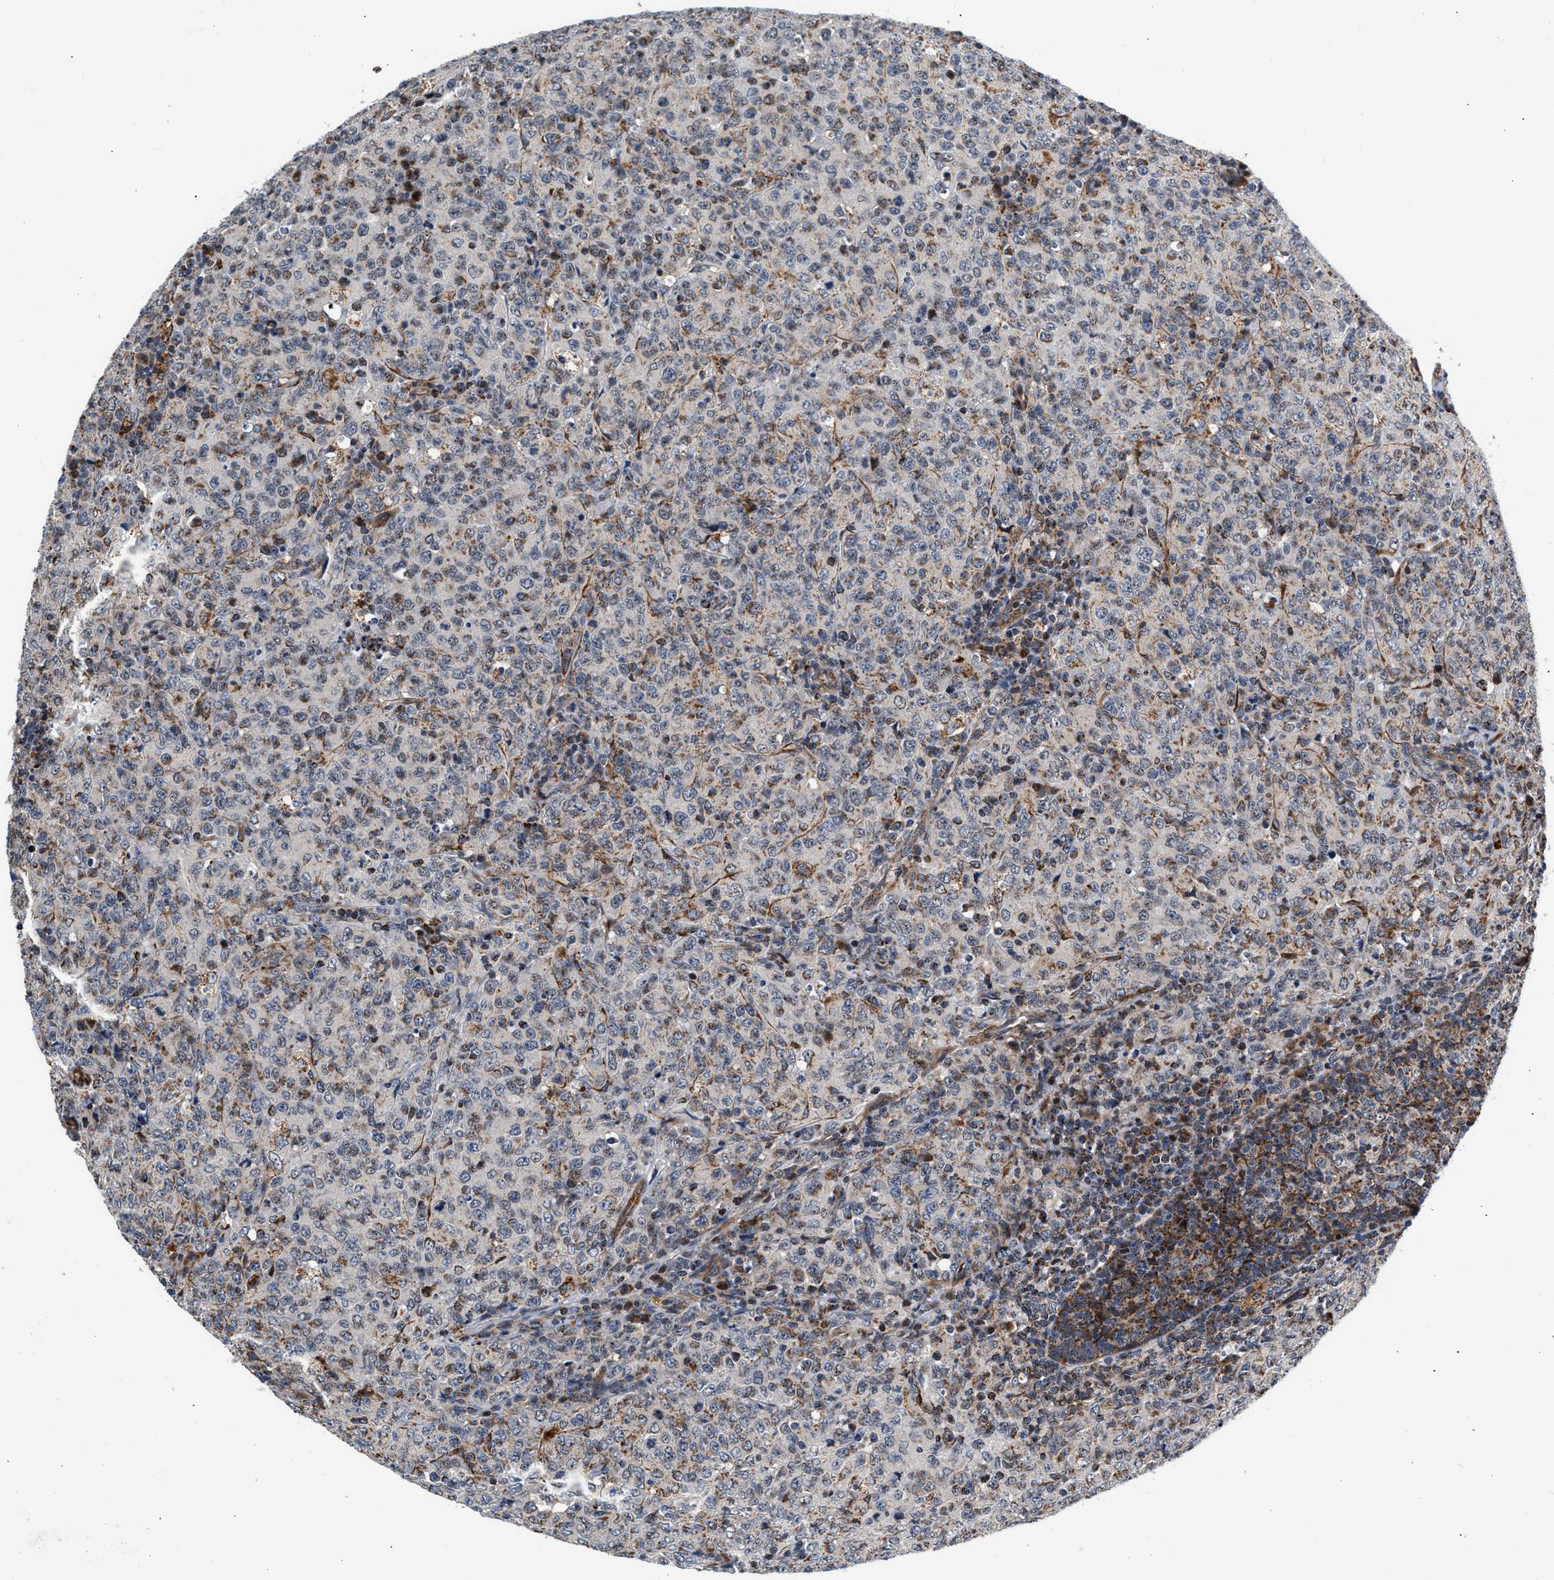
{"staining": {"intensity": "negative", "quantity": "none", "location": "none"}, "tissue": "lymphoma", "cell_type": "Tumor cells", "image_type": "cancer", "snomed": [{"axis": "morphology", "description": "Malignant lymphoma, non-Hodgkin's type, High grade"}, {"axis": "topography", "description": "Tonsil"}], "caption": "Tumor cells show no significant protein positivity in lymphoma.", "gene": "SGK1", "patient": {"sex": "female", "age": 36}}